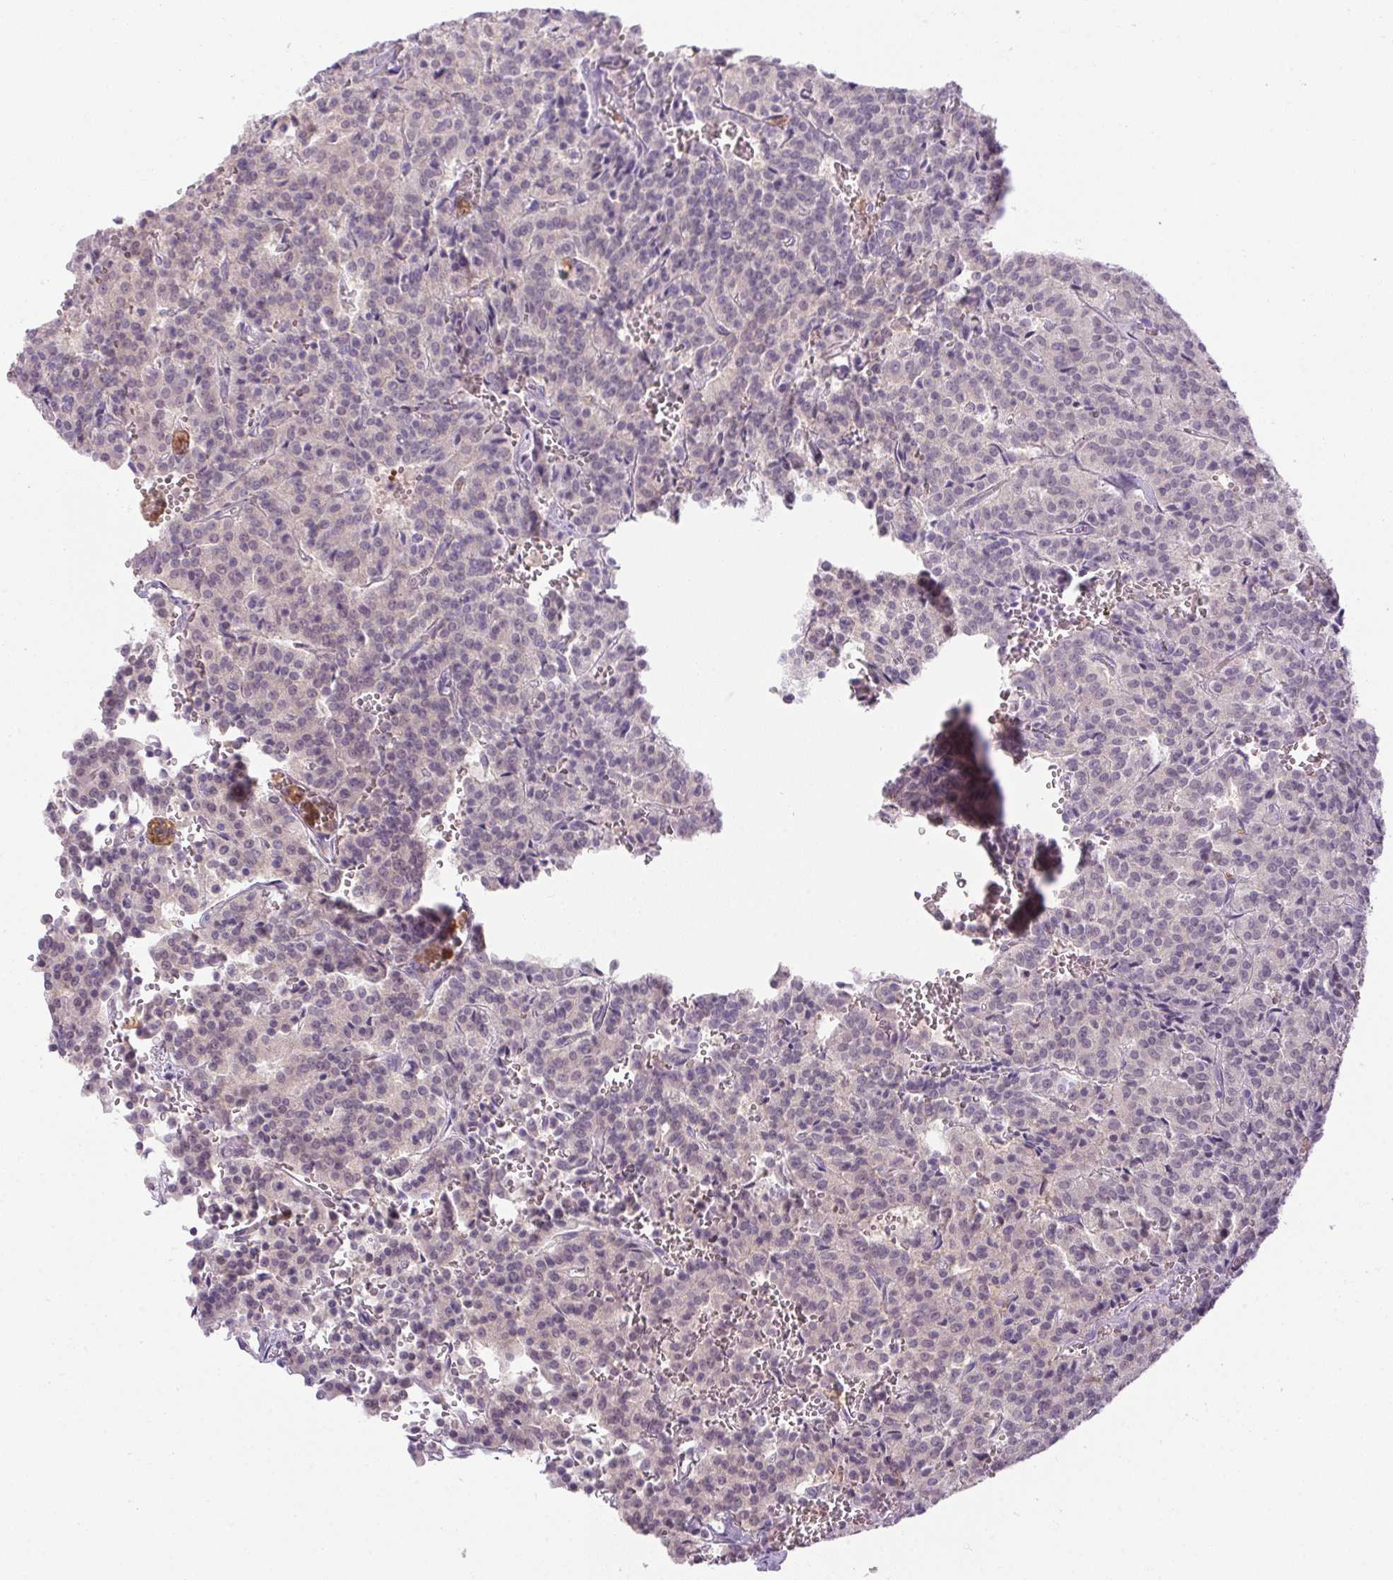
{"staining": {"intensity": "negative", "quantity": "none", "location": "none"}, "tissue": "carcinoid", "cell_type": "Tumor cells", "image_type": "cancer", "snomed": [{"axis": "morphology", "description": "Carcinoid, malignant, NOS"}, {"axis": "topography", "description": "Lung"}], "caption": "The IHC photomicrograph has no significant staining in tumor cells of carcinoid tissue. The staining was performed using DAB to visualize the protein expression in brown, while the nuclei were stained in blue with hematoxylin (Magnification: 20x).", "gene": "DNAJC5G", "patient": {"sex": "male", "age": 70}}